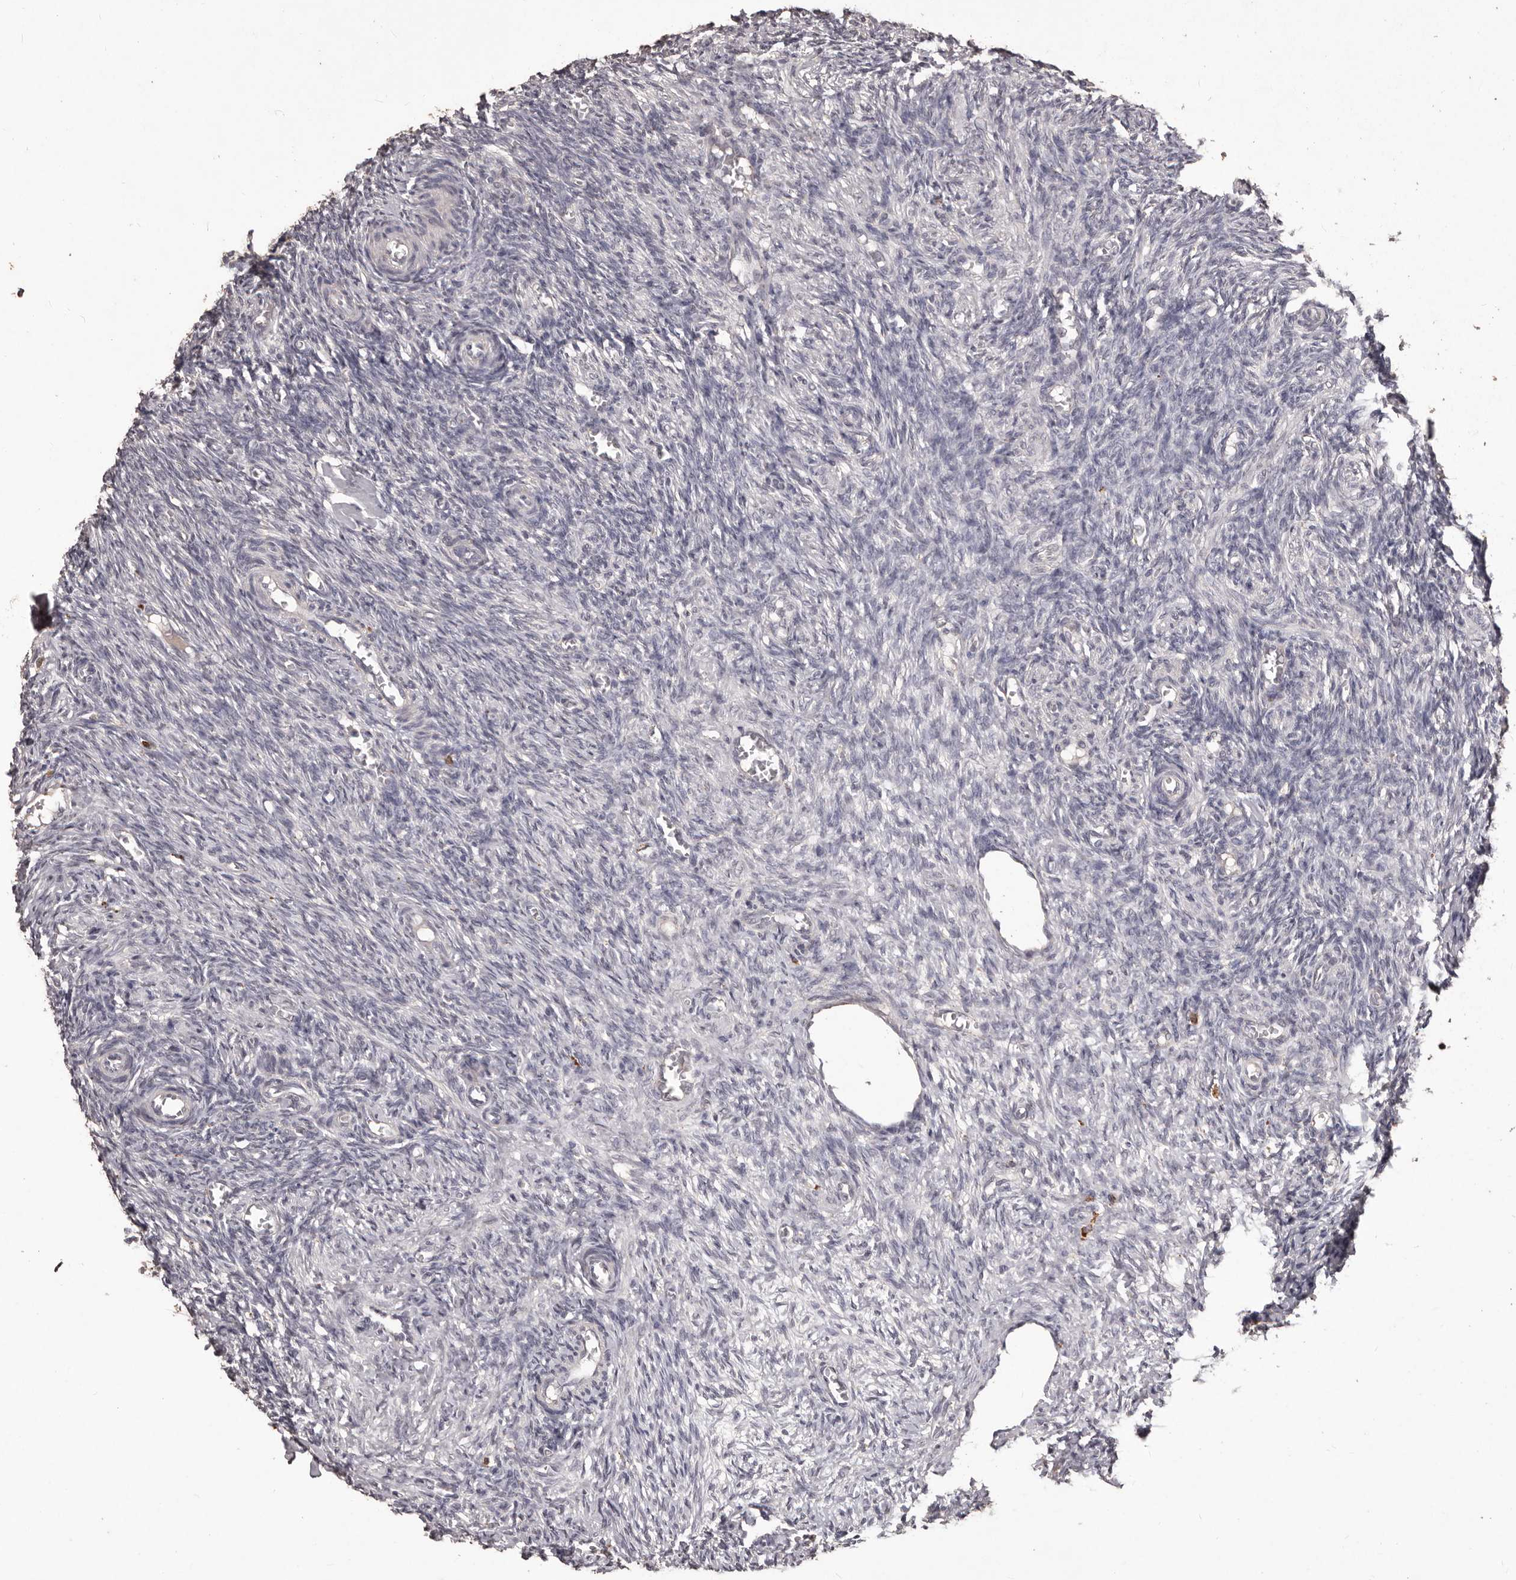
{"staining": {"intensity": "negative", "quantity": "none", "location": "none"}, "tissue": "ovary", "cell_type": "Follicle cells", "image_type": "normal", "snomed": [{"axis": "morphology", "description": "Normal tissue, NOS"}, {"axis": "topography", "description": "Ovary"}], "caption": "This micrograph is of unremarkable ovary stained with IHC to label a protein in brown with the nuclei are counter-stained blue. There is no expression in follicle cells.", "gene": "PRSS27", "patient": {"sex": "female", "age": 27}}